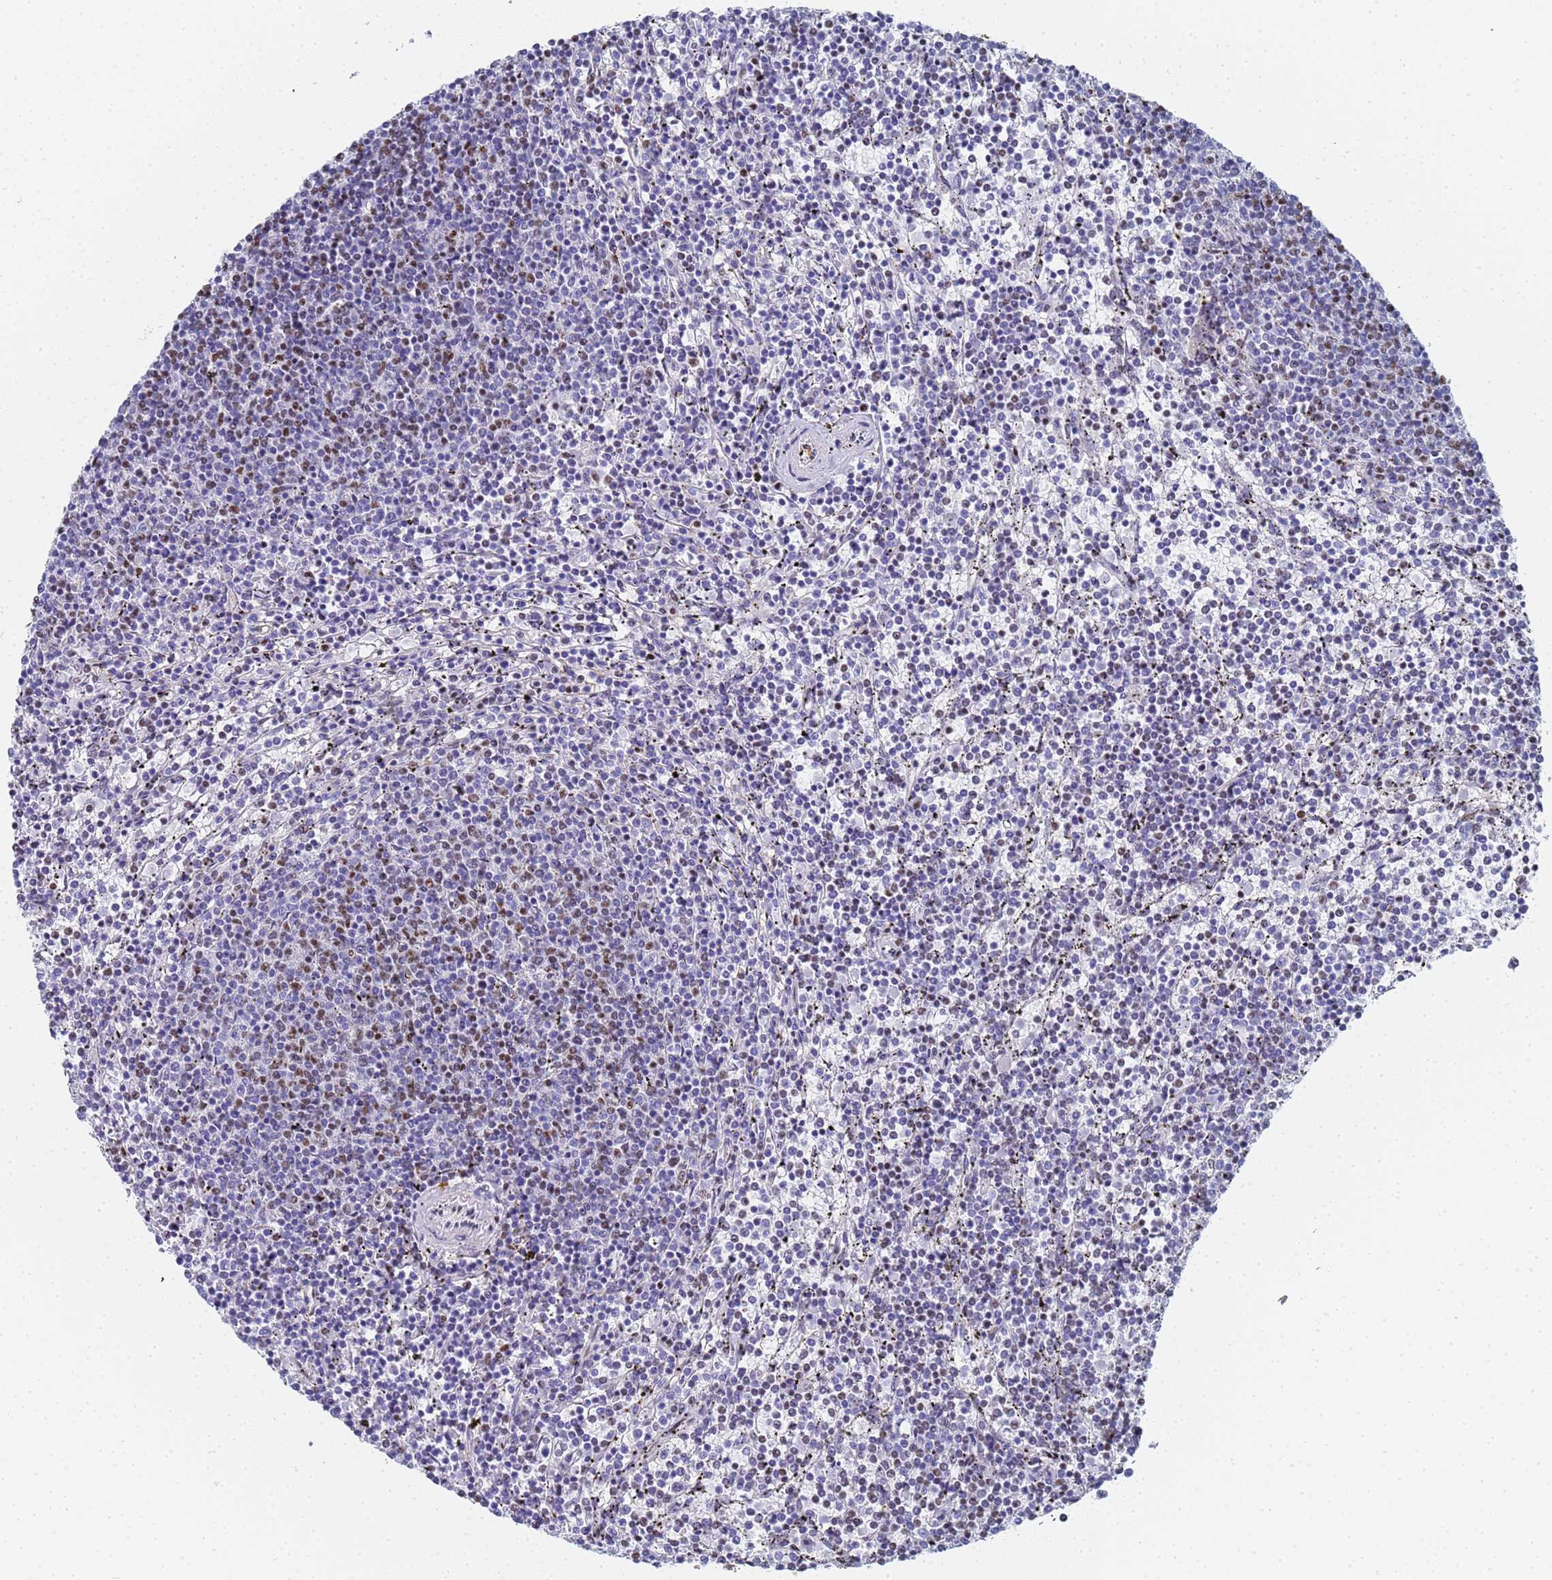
{"staining": {"intensity": "moderate", "quantity": "<25%", "location": "nuclear"}, "tissue": "lymphoma", "cell_type": "Tumor cells", "image_type": "cancer", "snomed": [{"axis": "morphology", "description": "Malignant lymphoma, non-Hodgkin's type, Low grade"}, {"axis": "topography", "description": "Spleen"}], "caption": "Protein staining displays moderate nuclear positivity in about <25% of tumor cells in malignant lymphoma, non-Hodgkin's type (low-grade).", "gene": "PRRT4", "patient": {"sex": "female", "age": 50}}